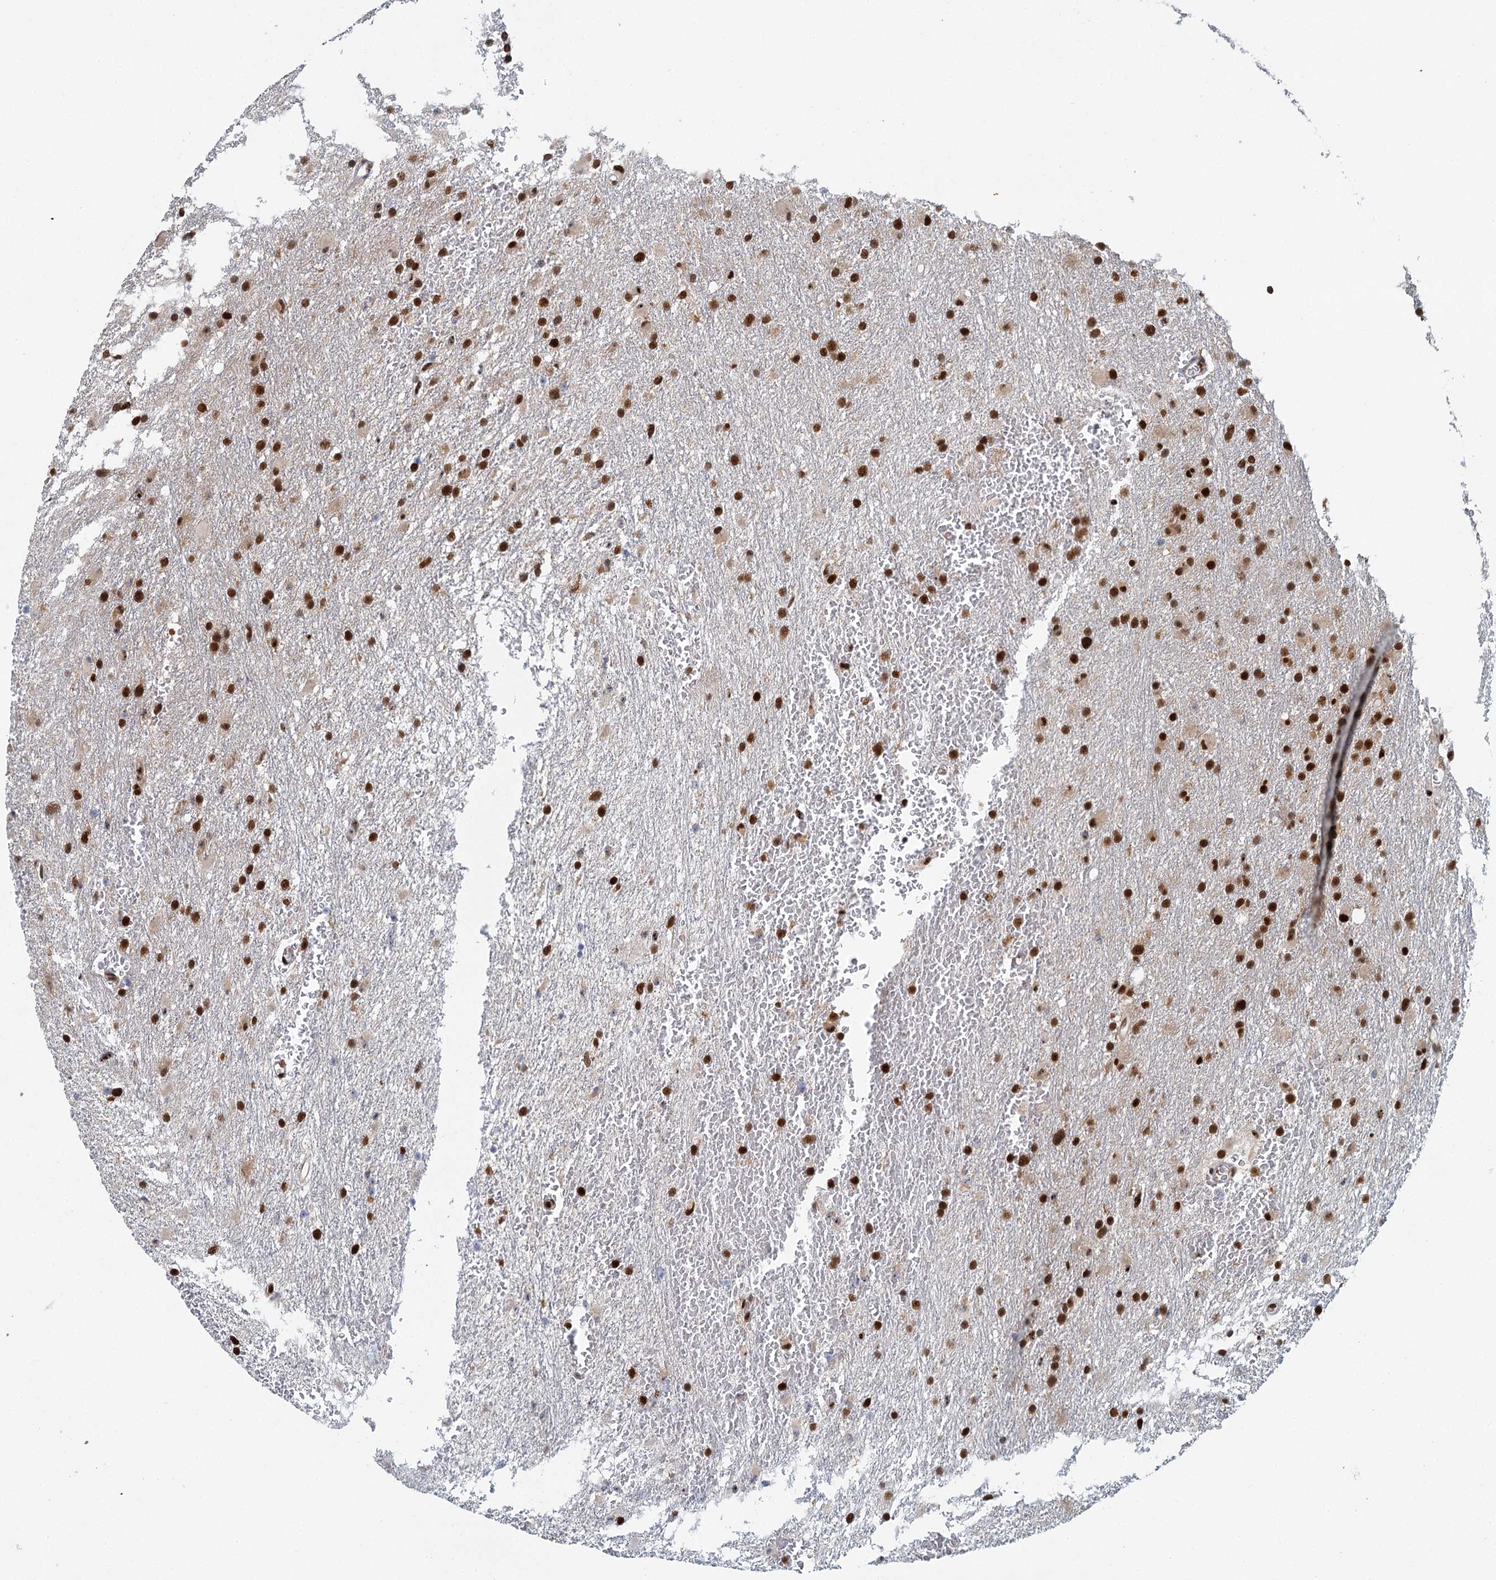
{"staining": {"intensity": "strong", "quantity": ">75%", "location": "nuclear"}, "tissue": "glioma", "cell_type": "Tumor cells", "image_type": "cancer", "snomed": [{"axis": "morphology", "description": "Glioma, malignant, High grade"}, {"axis": "topography", "description": "Cerebral cortex"}], "caption": "This is a micrograph of immunohistochemistry staining of glioma, which shows strong positivity in the nuclear of tumor cells.", "gene": "GPATCH11", "patient": {"sex": "female", "age": 36}}